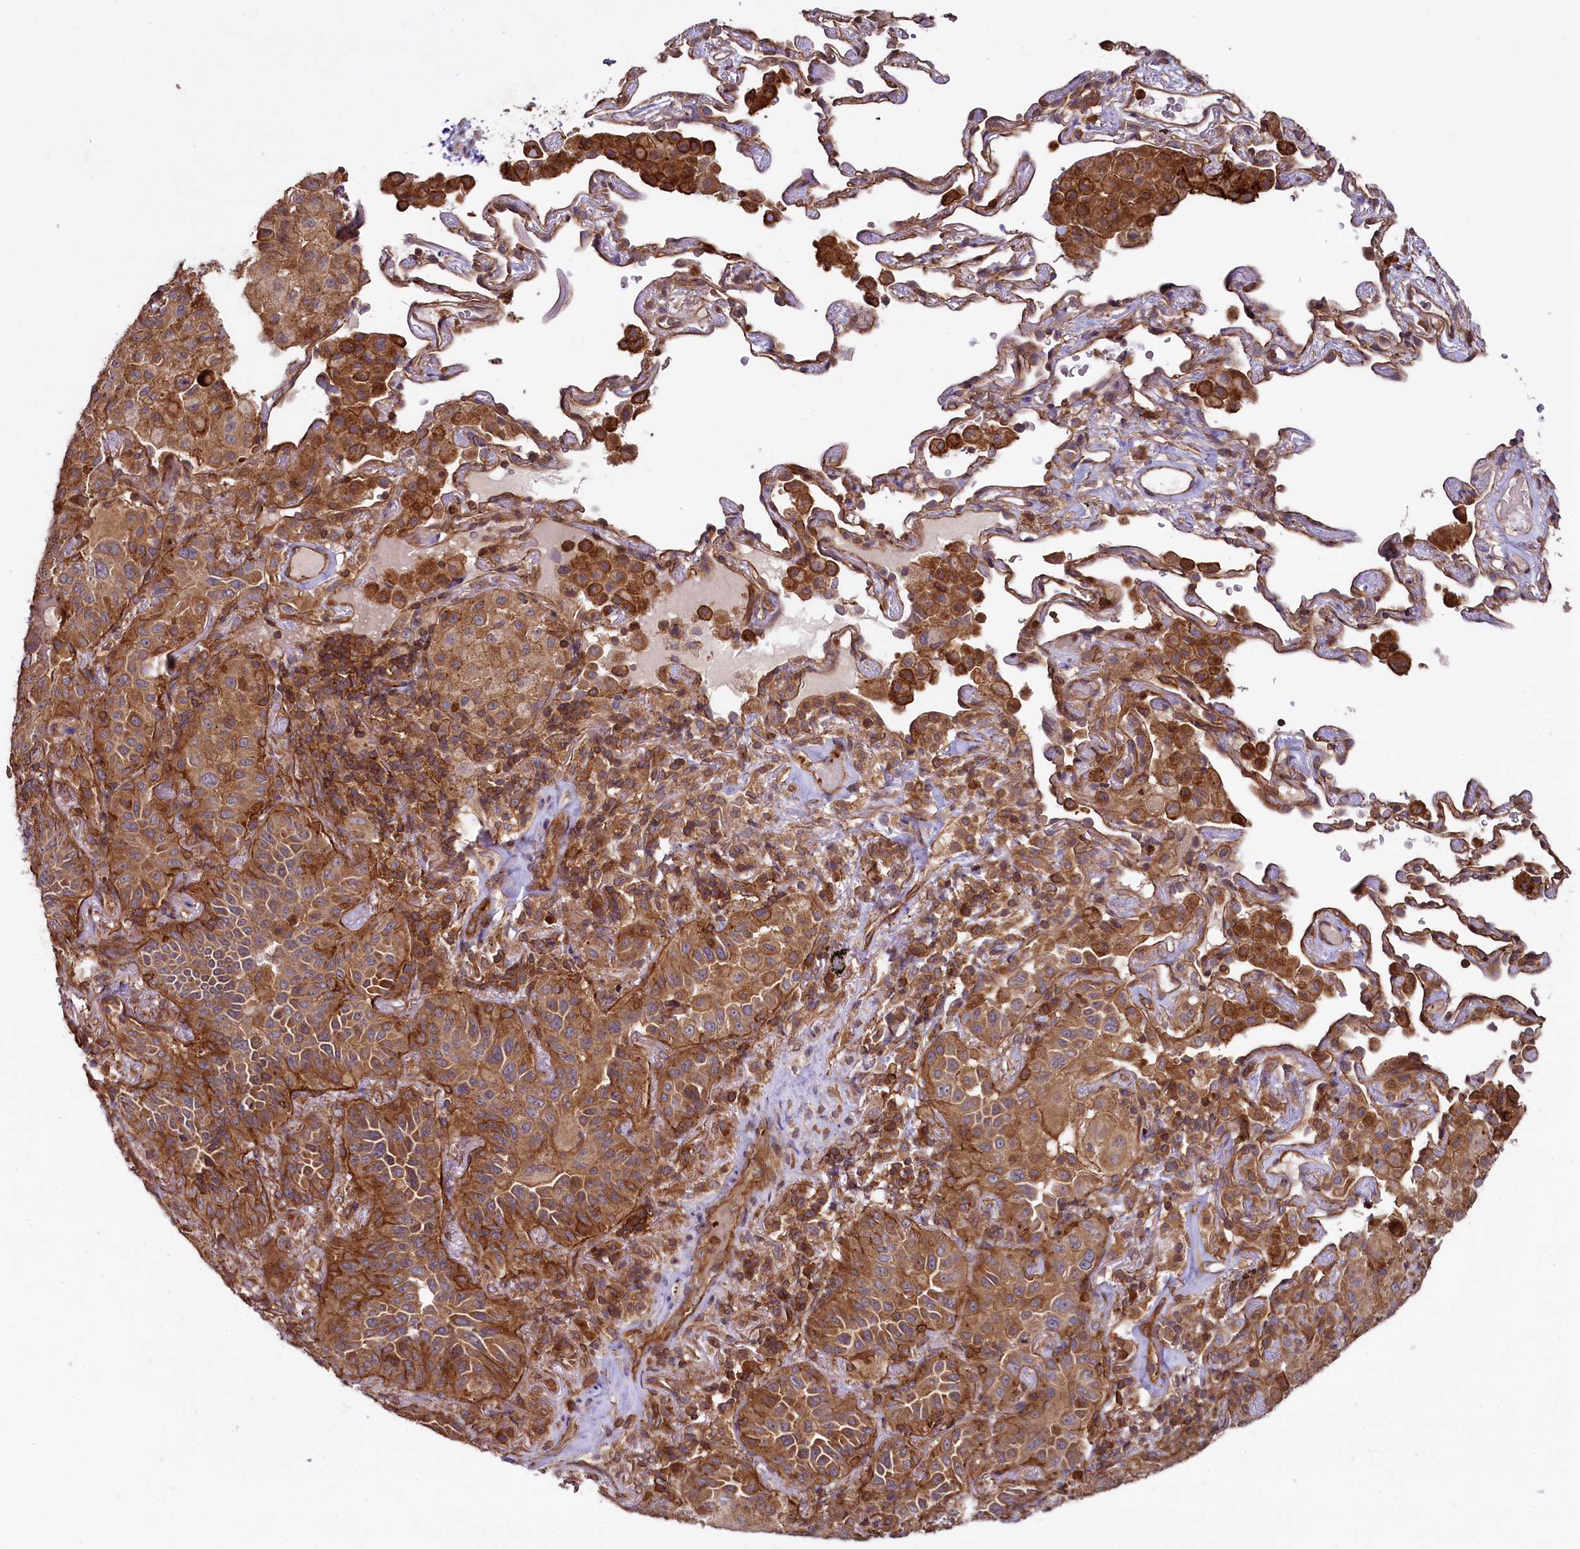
{"staining": {"intensity": "moderate", "quantity": ">75%", "location": "cytoplasmic/membranous"}, "tissue": "lung cancer", "cell_type": "Tumor cells", "image_type": "cancer", "snomed": [{"axis": "morphology", "description": "Adenocarcinoma, NOS"}, {"axis": "topography", "description": "Lung"}], "caption": "A medium amount of moderate cytoplasmic/membranous positivity is seen in about >75% of tumor cells in lung adenocarcinoma tissue. The protein of interest is stained brown, and the nuclei are stained in blue (DAB (3,3'-diaminobenzidine) IHC with brightfield microscopy, high magnification).", "gene": "SVIP", "patient": {"sex": "female", "age": 69}}